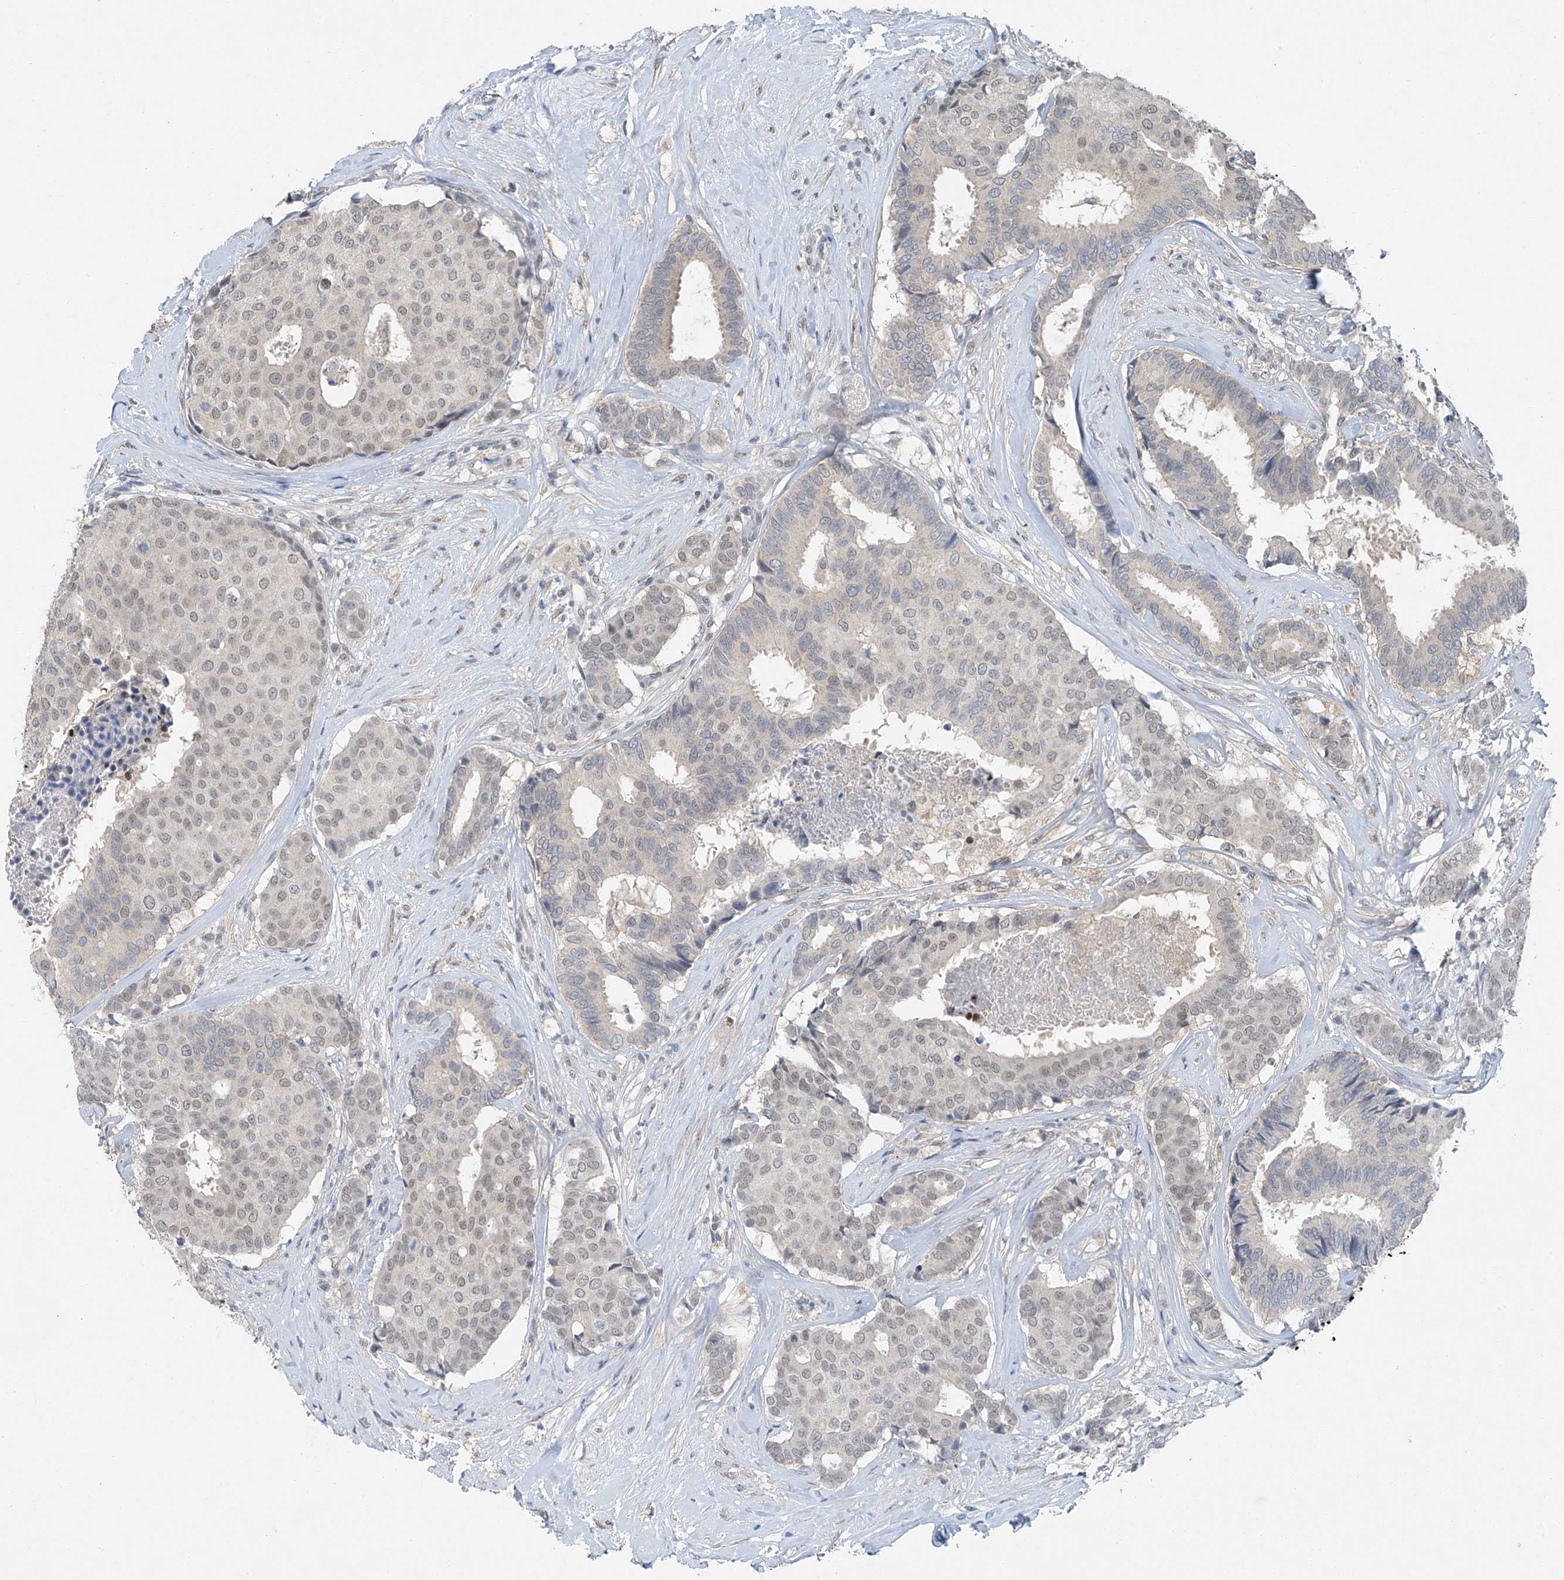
{"staining": {"intensity": "weak", "quantity": "25%-75%", "location": "nuclear"}, "tissue": "breast cancer", "cell_type": "Tumor cells", "image_type": "cancer", "snomed": [{"axis": "morphology", "description": "Duct carcinoma"}, {"axis": "topography", "description": "Breast"}], "caption": "An image of human breast cancer (infiltrating ductal carcinoma) stained for a protein shows weak nuclear brown staining in tumor cells. Using DAB (brown) and hematoxylin (blue) stains, captured at high magnification using brightfield microscopy.", "gene": "TAF8", "patient": {"sex": "female", "age": 75}}